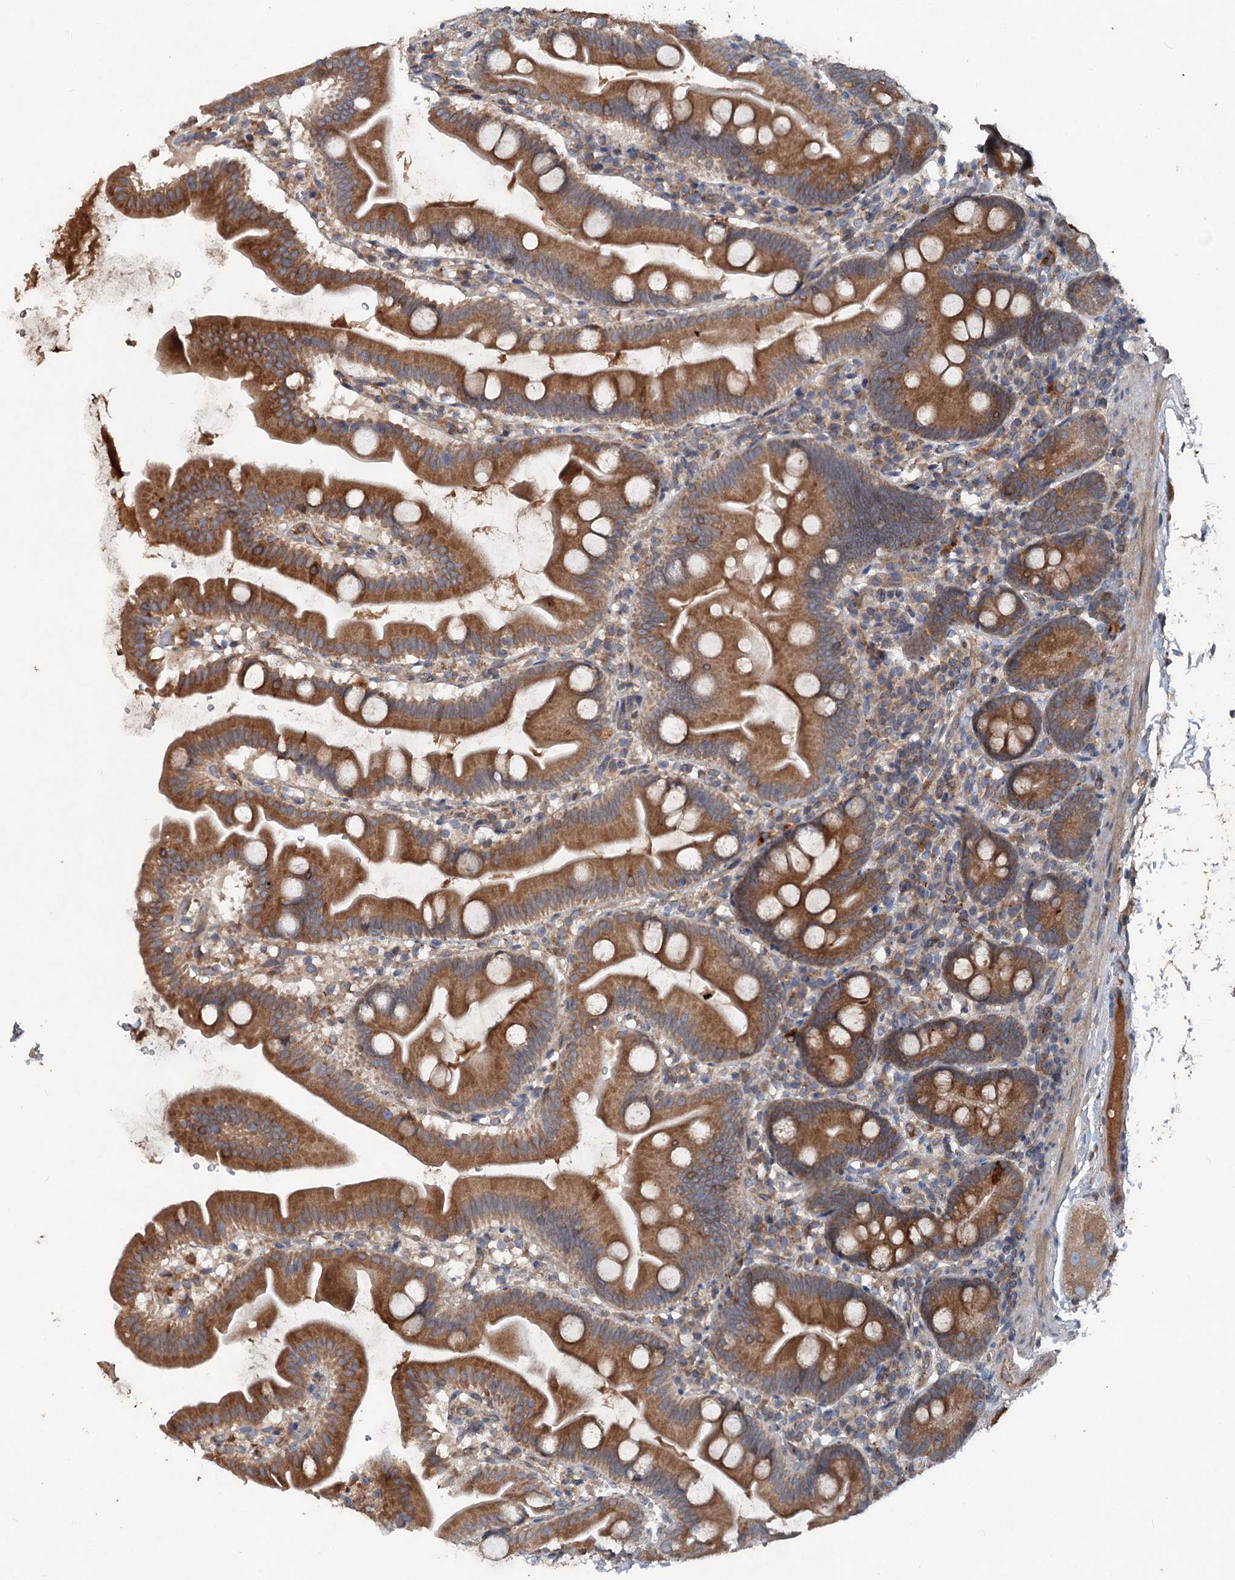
{"staining": {"intensity": "strong", "quantity": ">75%", "location": "cytoplasmic/membranous"}, "tissue": "small intestine", "cell_type": "Glandular cells", "image_type": "normal", "snomed": [{"axis": "morphology", "description": "Normal tissue, NOS"}, {"axis": "topography", "description": "Small intestine"}], "caption": "Glandular cells exhibit strong cytoplasmic/membranous staining in approximately >75% of cells in unremarkable small intestine.", "gene": "TAPBPL", "patient": {"sex": "female", "age": 68}}